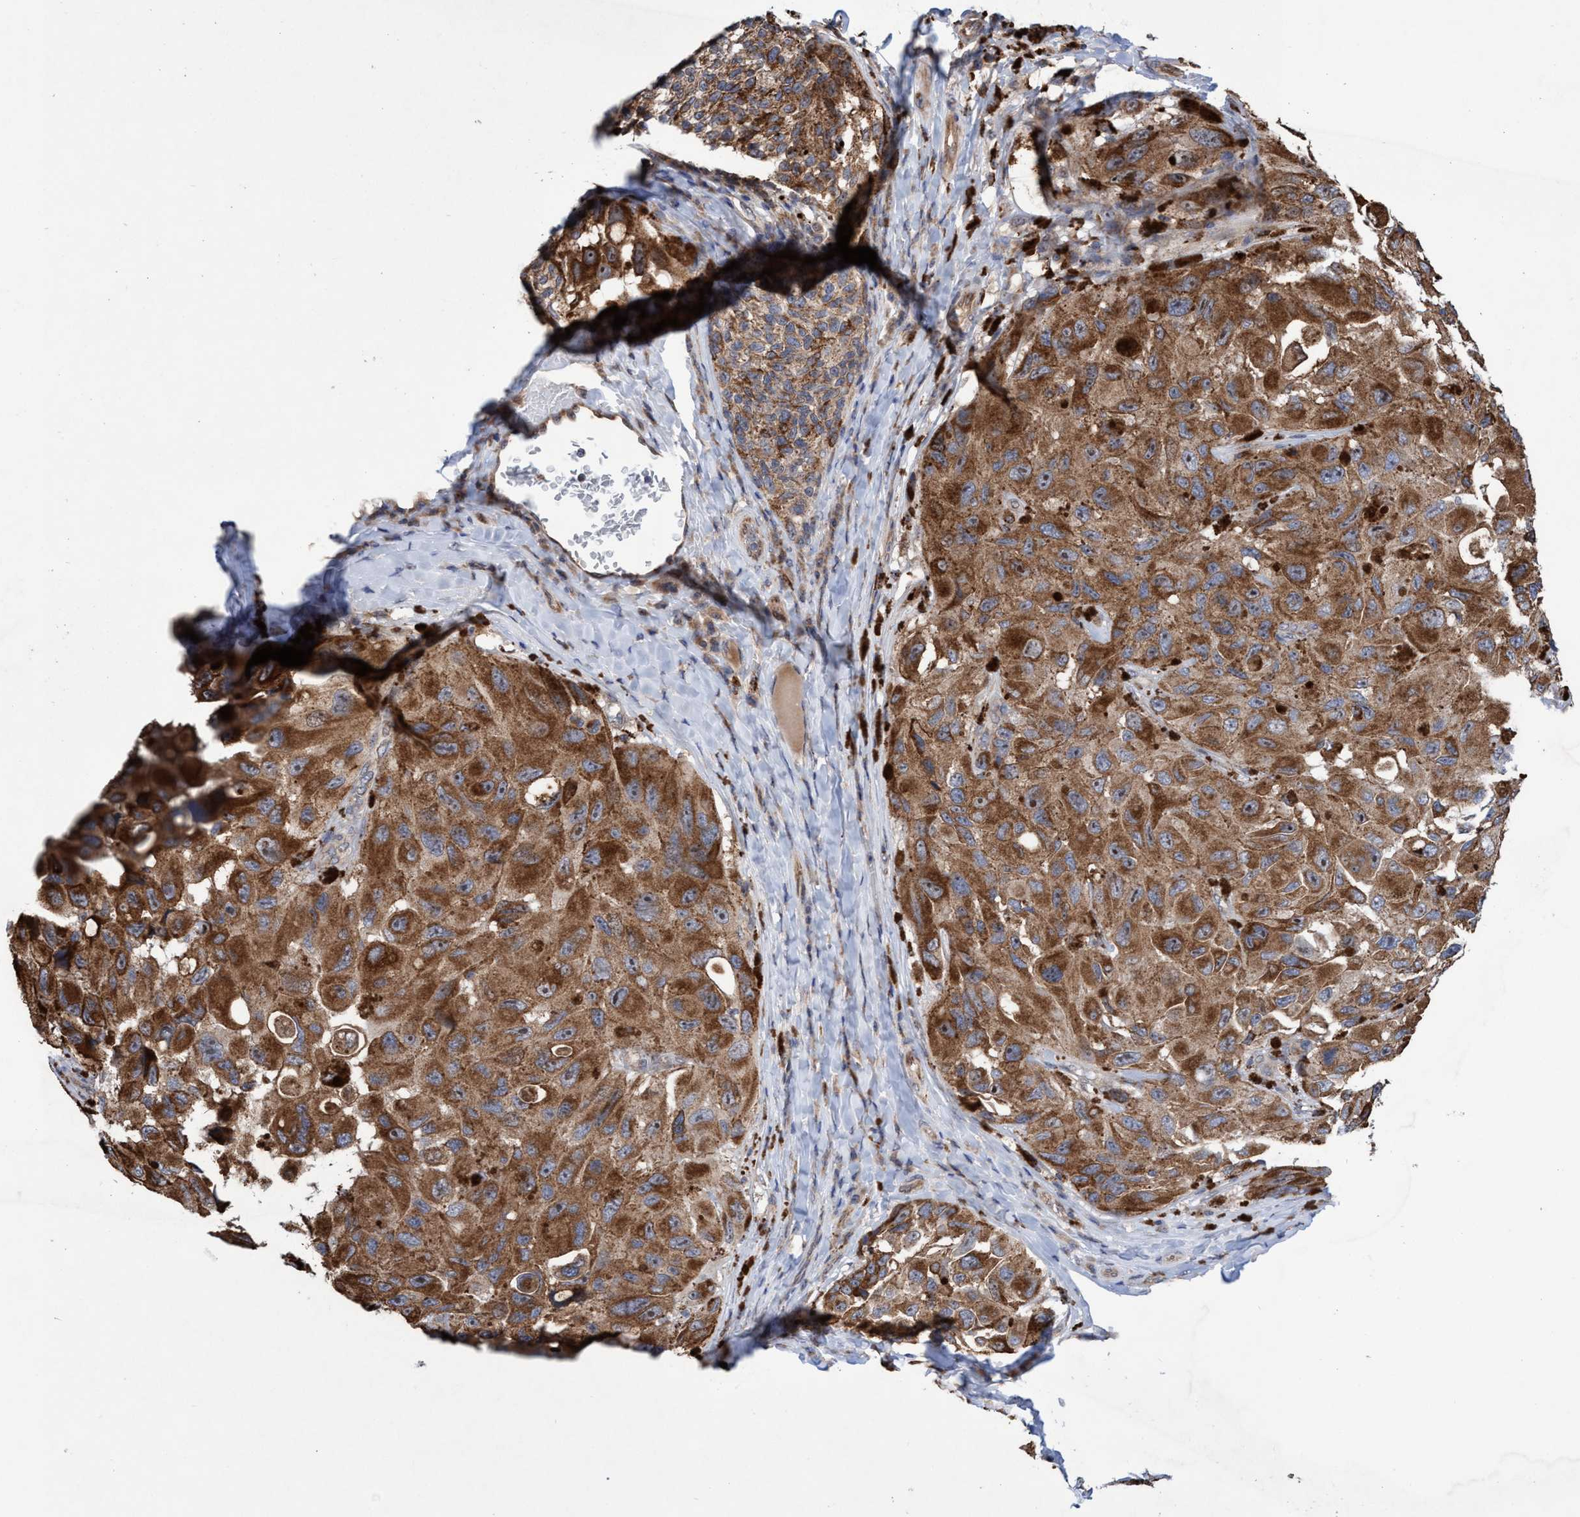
{"staining": {"intensity": "moderate", "quantity": ">75%", "location": "cytoplasmic/membranous,nuclear"}, "tissue": "melanoma", "cell_type": "Tumor cells", "image_type": "cancer", "snomed": [{"axis": "morphology", "description": "Malignant melanoma, NOS"}, {"axis": "topography", "description": "Skin"}], "caption": "Immunohistochemical staining of human malignant melanoma displays medium levels of moderate cytoplasmic/membranous and nuclear protein expression in approximately >75% of tumor cells. (DAB (3,3'-diaminobenzidine) IHC with brightfield microscopy, high magnification).", "gene": "P2RY14", "patient": {"sex": "female", "age": 73}}